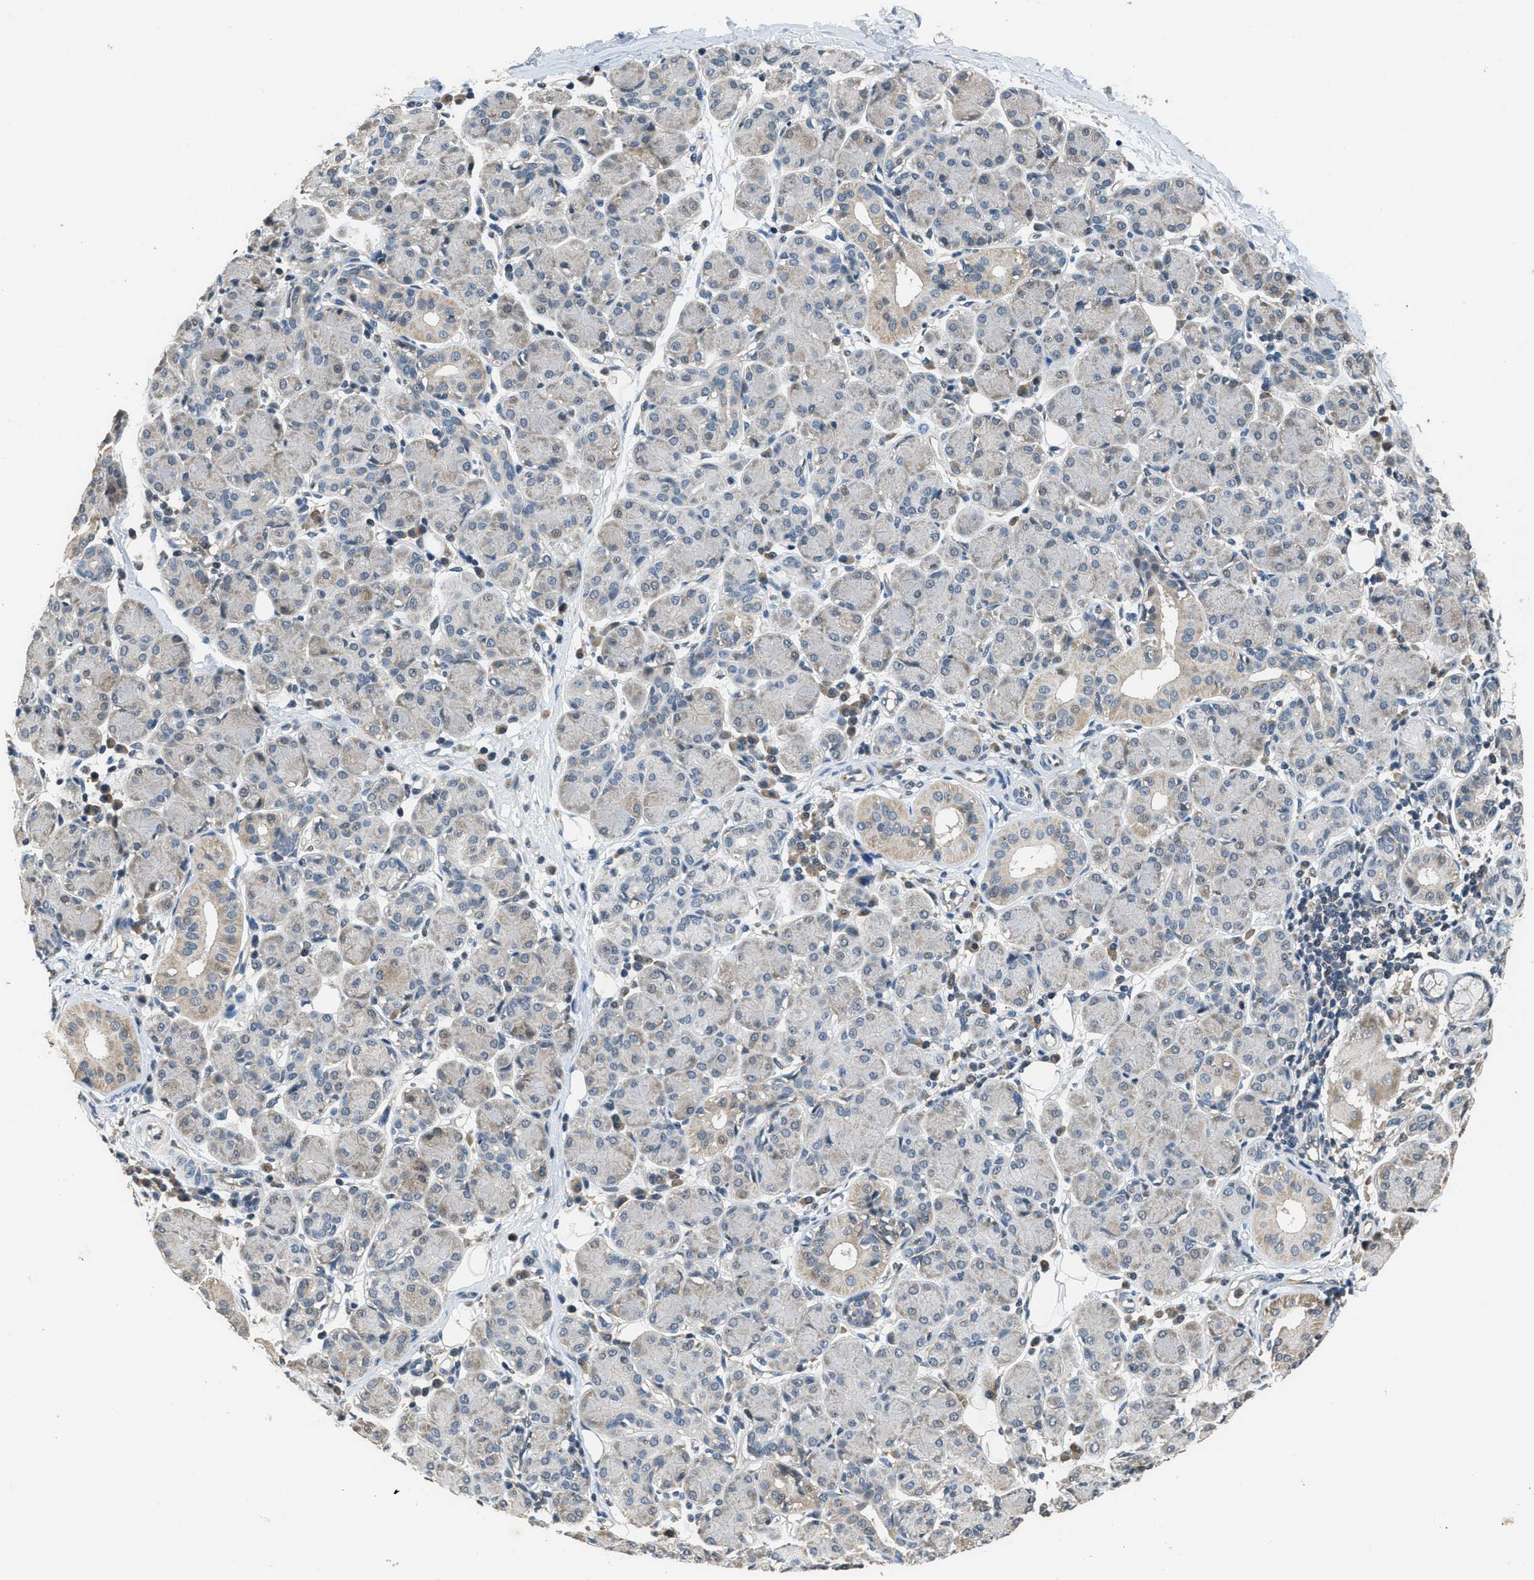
{"staining": {"intensity": "moderate", "quantity": "<25%", "location": "cytoplasmic/membranous"}, "tissue": "salivary gland", "cell_type": "Glandular cells", "image_type": "normal", "snomed": [{"axis": "morphology", "description": "Normal tissue, NOS"}, {"axis": "morphology", "description": "Inflammation, NOS"}, {"axis": "topography", "description": "Lymph node"}, {"axis": "topography", "description": "Salivary gland"}], "caption": "An immunohistochemistry (IHC) histopathology image of normal tissue is shown. Protein staining in brown shows moderate cytoplasmic/membranous positivity in salivary gland within glandular cells. The staining was performed using DAB (3,3'-diaminobenzidine), with brown indicating positive protein expression. Nuclei are stained blue with hematoxylin.", "gene": "NAT1", "patient": {"sex": "male", "age": 3}}